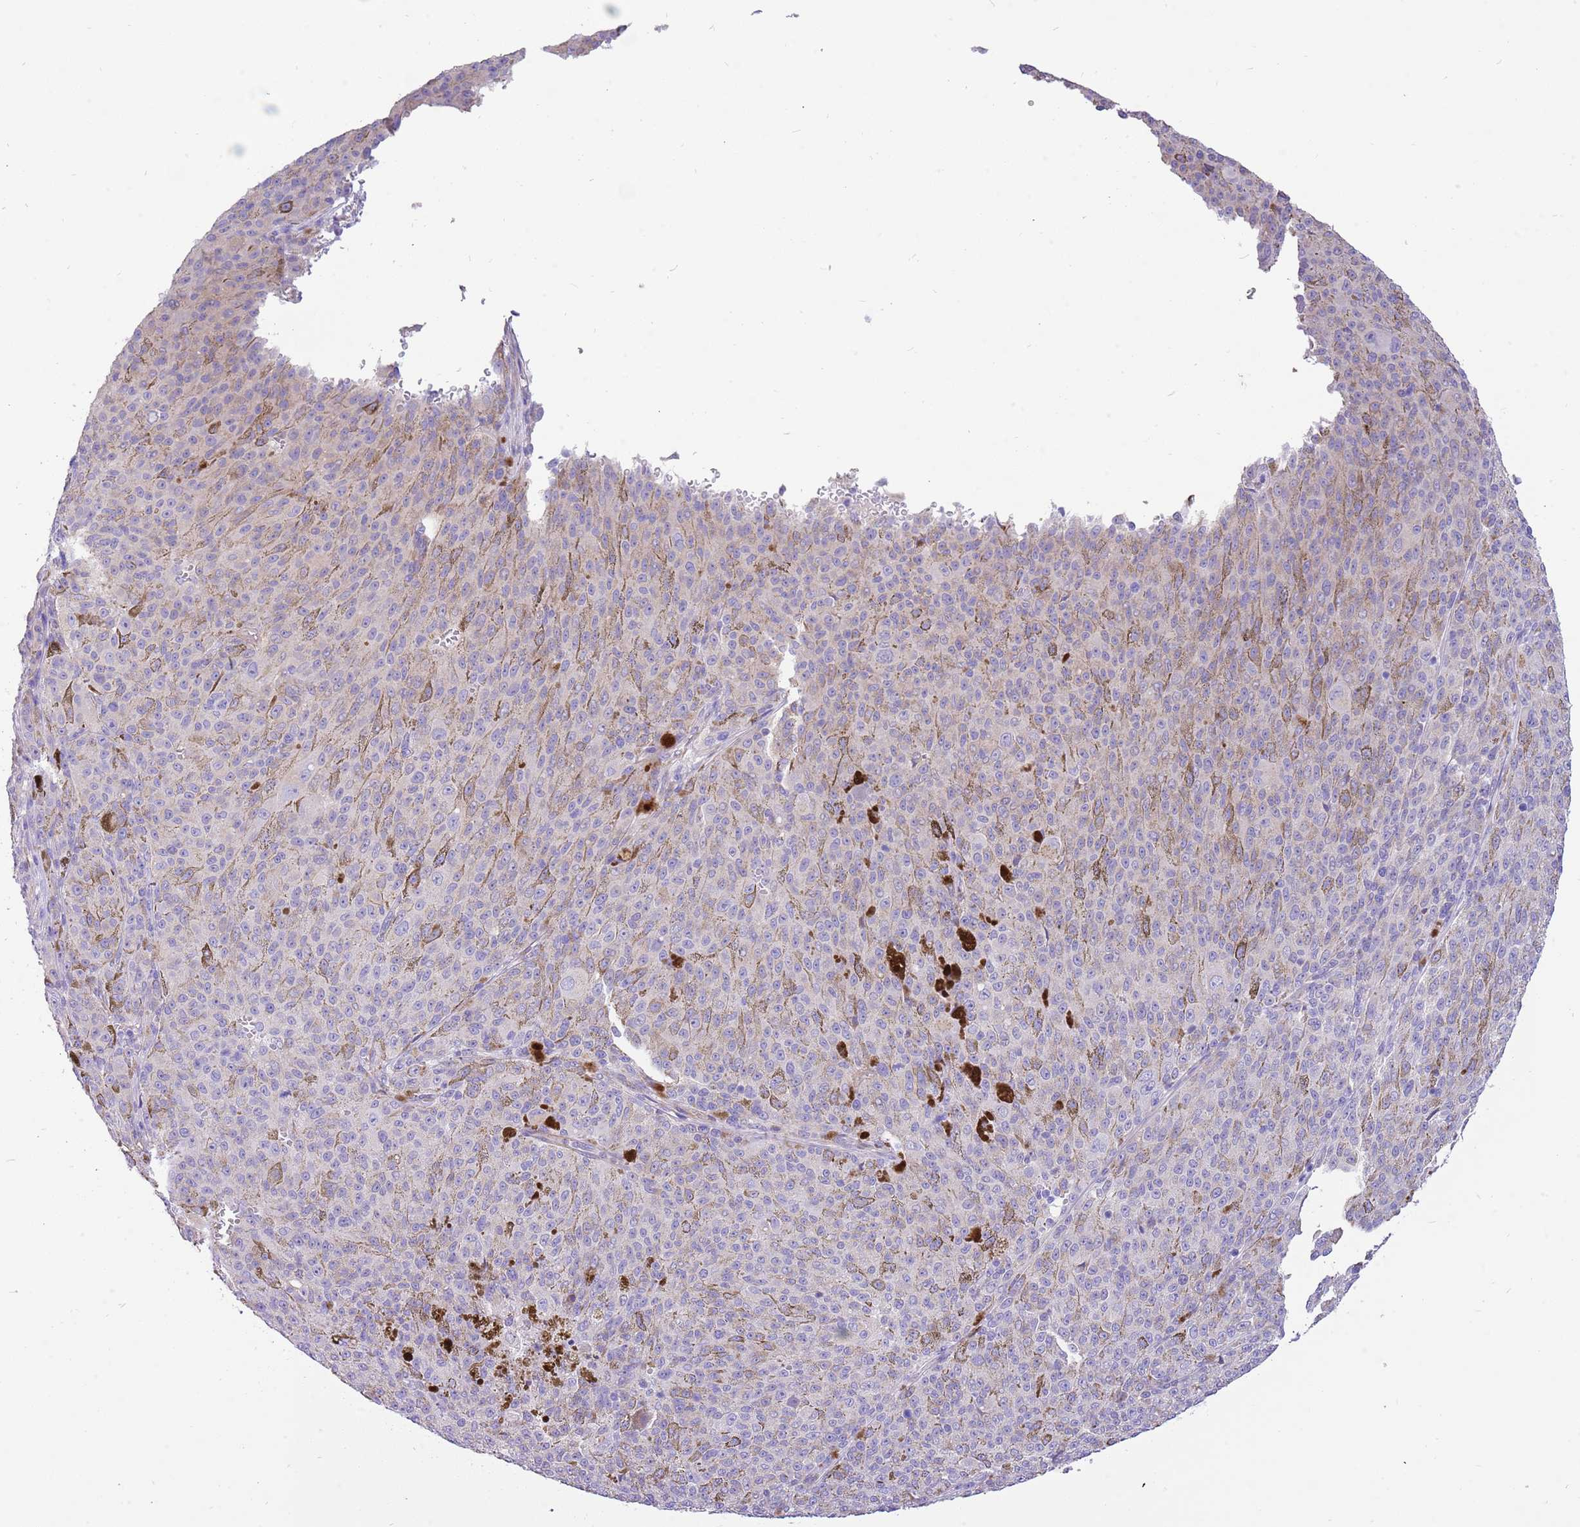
{"staining": {"intensity": "negative", "quantity": "none", "location": "none"}, "tissue": "melanoma", "cell_type": "Tumor cells", "image_type": "cancer", "snomed": [{"axis": "morphology", "description": "Malignant melanoma, NOS"}, {"axis": "topography", "description": "Skin"}], "caption": "Immunohistochemistry micrograph of malignant melanoma stained for a protein (brown), which exhibits no expression in tumor cells.", "gene": "SERINC3", "patient": {"sex": "female", "age": 52}}